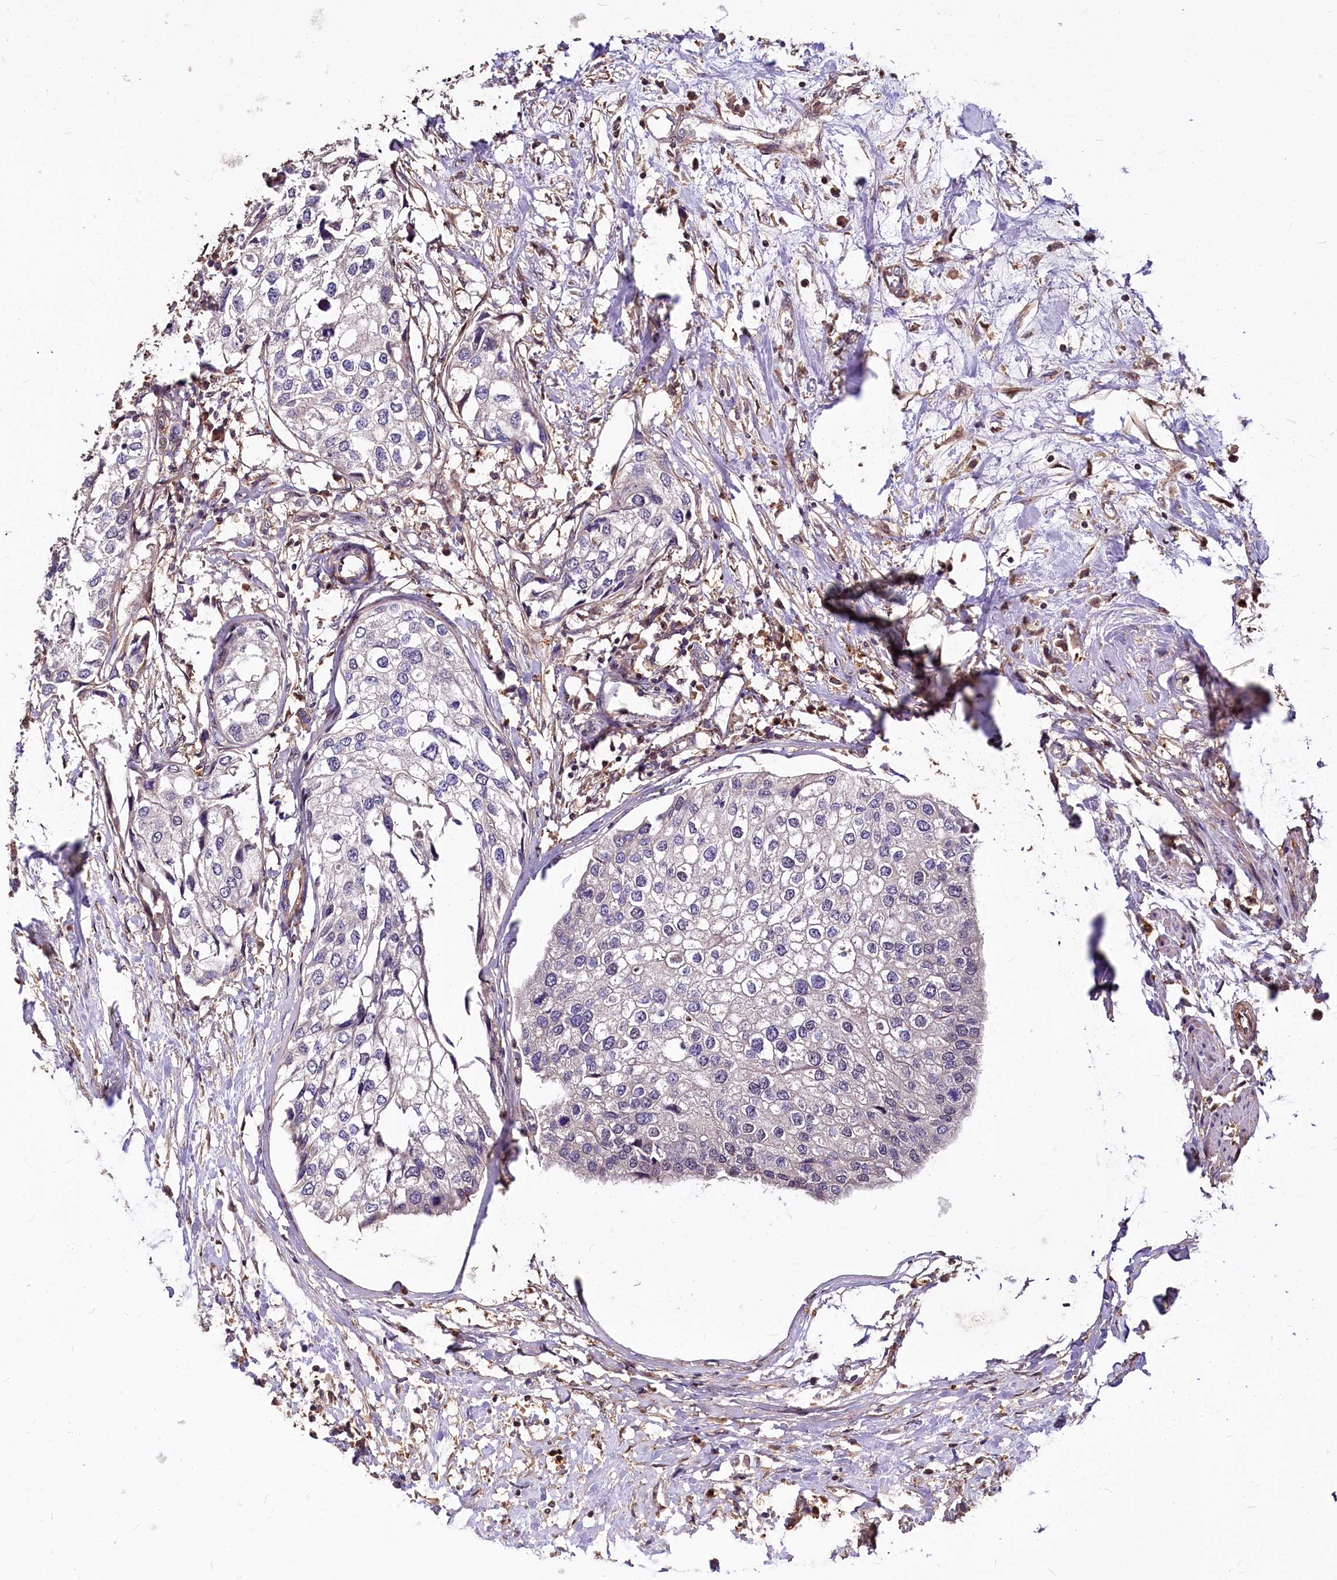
{"staining": {"intensity": "negative", "quantity": "none", "location": "none"}, "tissue": "urothelial cancer", "cell_type": "Tumor cells", "image_type": "cancer", "snomed": [{"axis": "morphology", "description": "Urothelial carcinoma, High grade"}, {"axis": "topography", "description": "Urinary bladder"}], "caption": "The histopathology image demonstrates no staining of tumor cells in urothelial carcinoma (high-grade).", "gene": "ATG101", "patient": {"sex": "male", "age": 64}}